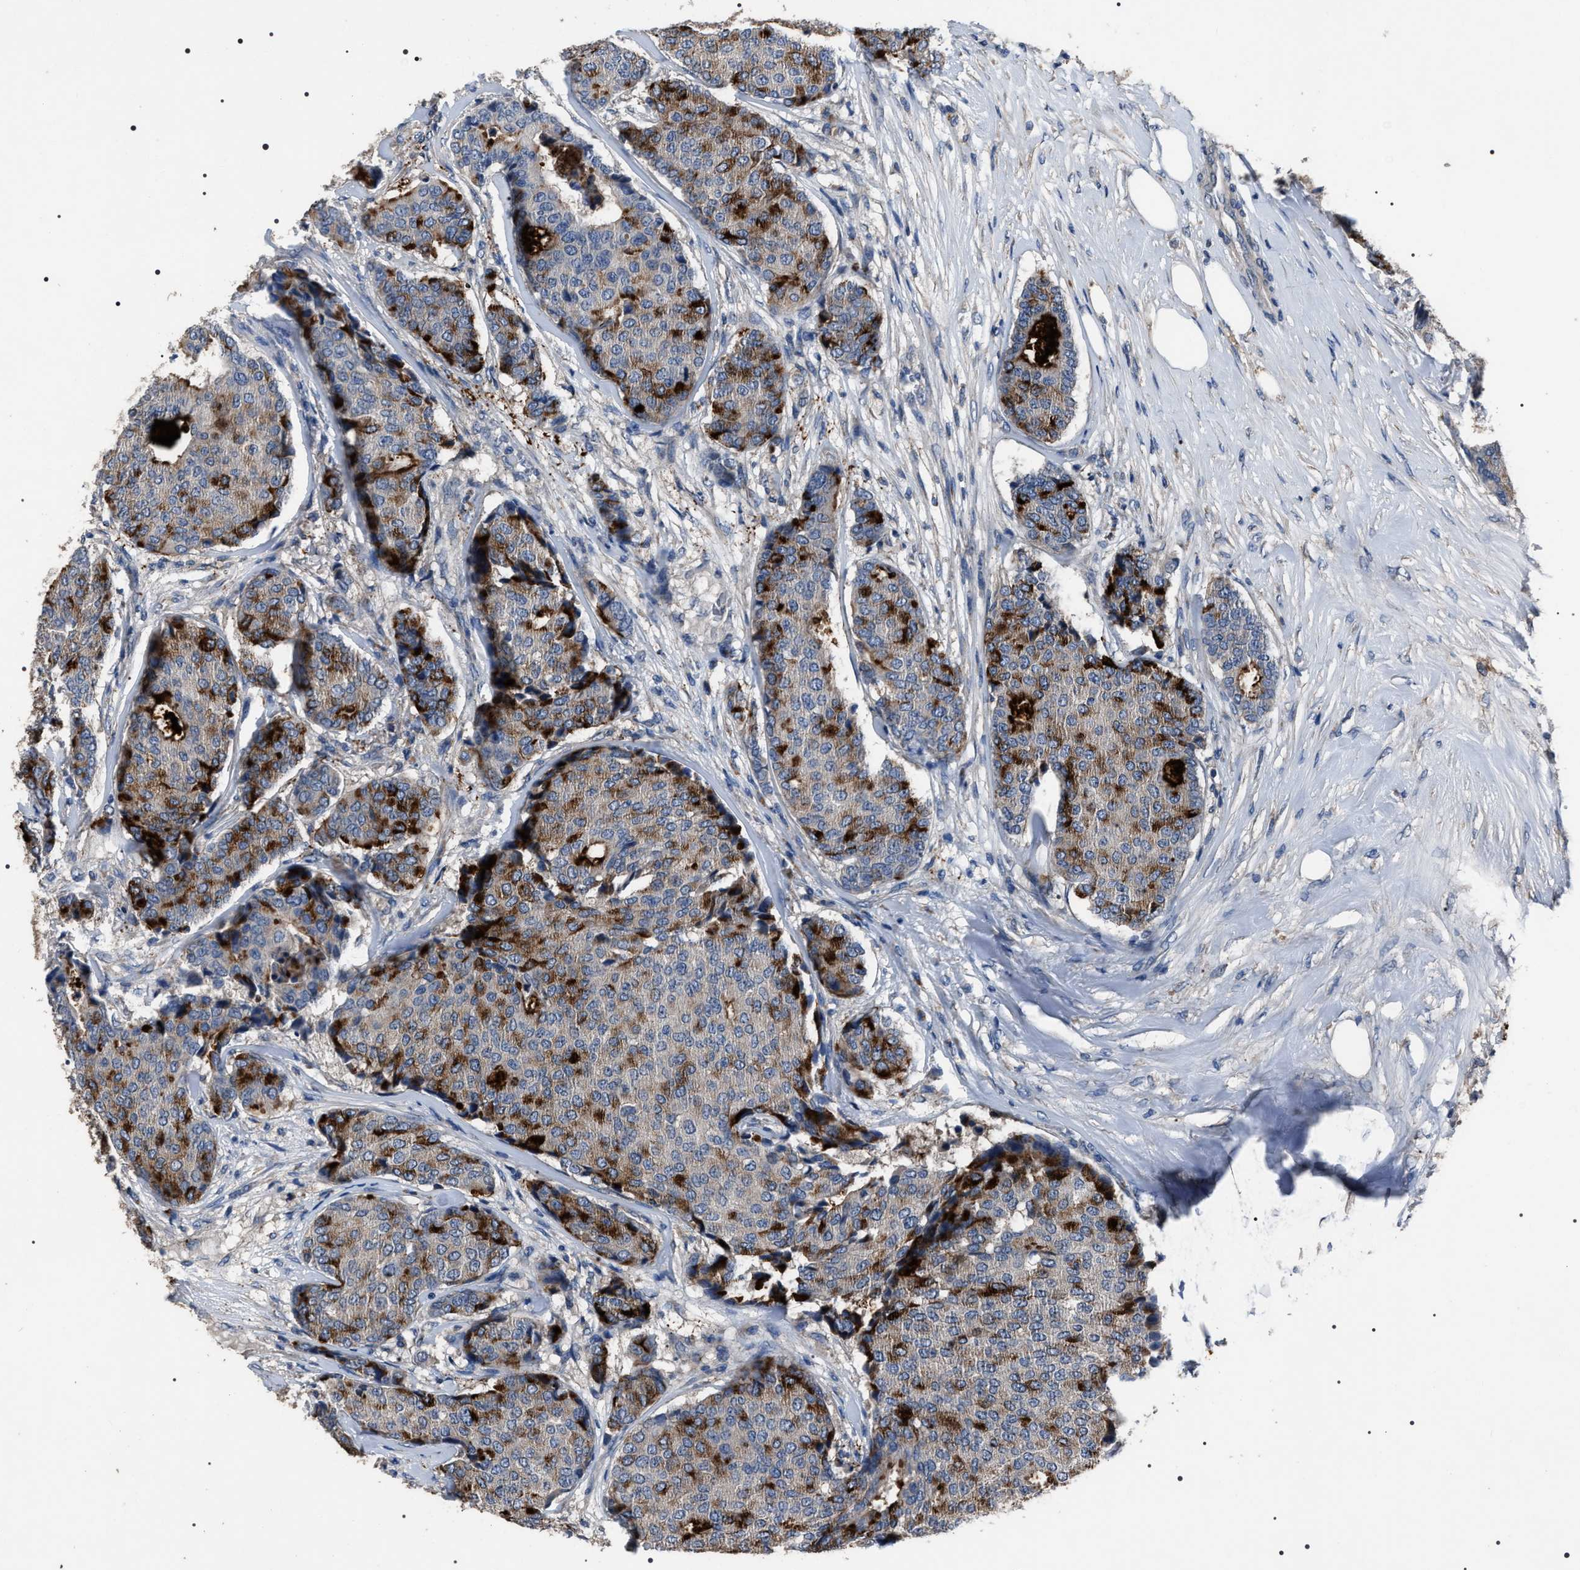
{"staining": {"intensity": "strong", "quantity": "<25%", "location": "cytoplasmic/membranous"}, "tissue": "breast cancer", "cell_type": "Tumor cells", "image_type": "cancer", "snomed": [{"axis": "morphology", "description": "Duct carcinoma"}, {"axis": "topography", "description": "Breast"}], "caption": "The immunohistochemical stain highlights strong cytoplasmic/membranous staining in tumor cells of breast intraductal carcinoma tissue.", "gene": "TRIM54", "patient": {"sex": "female", "age": 75}}